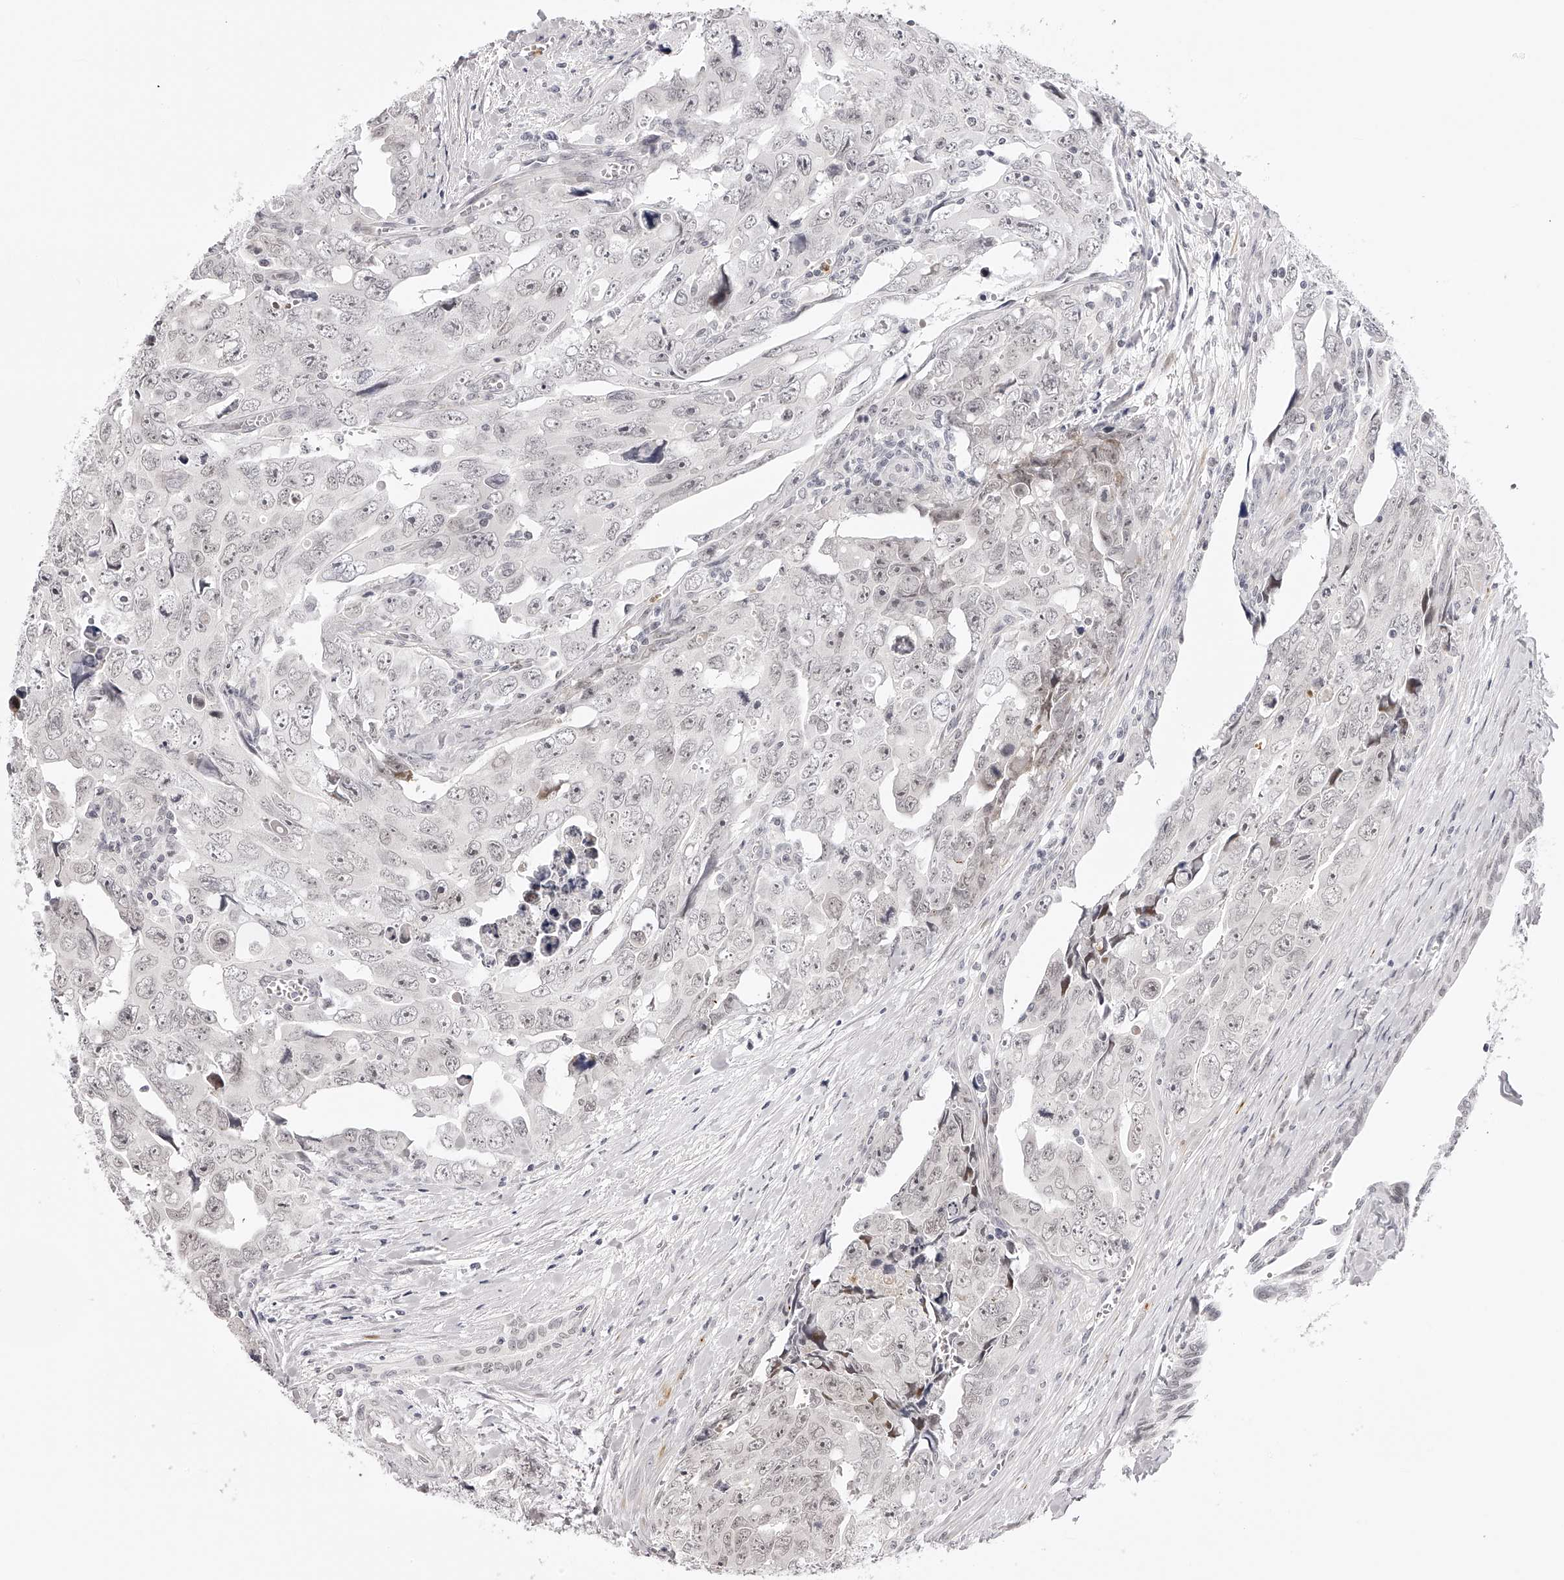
{"staining": {"intensity": "negative", "quantity": "none", "location": "none"}, "tissue": "testis cancer", "cell_type": "Tumor cells", "image_type": "cancer", "snomed": [{"axis": "morphology", "description": "Carcinoma, Embryonal, NOS"}, {"axis": "topography", "description": "Testis"}], "caption": "A high-resolution photomicrograph shows immunohistochemistry (IHC) staining of testis cancer, which exhibits no significant staining in tumor cells.", "gene": "PLEKHG1", "patient": {"sex": "male", "age": 28}}